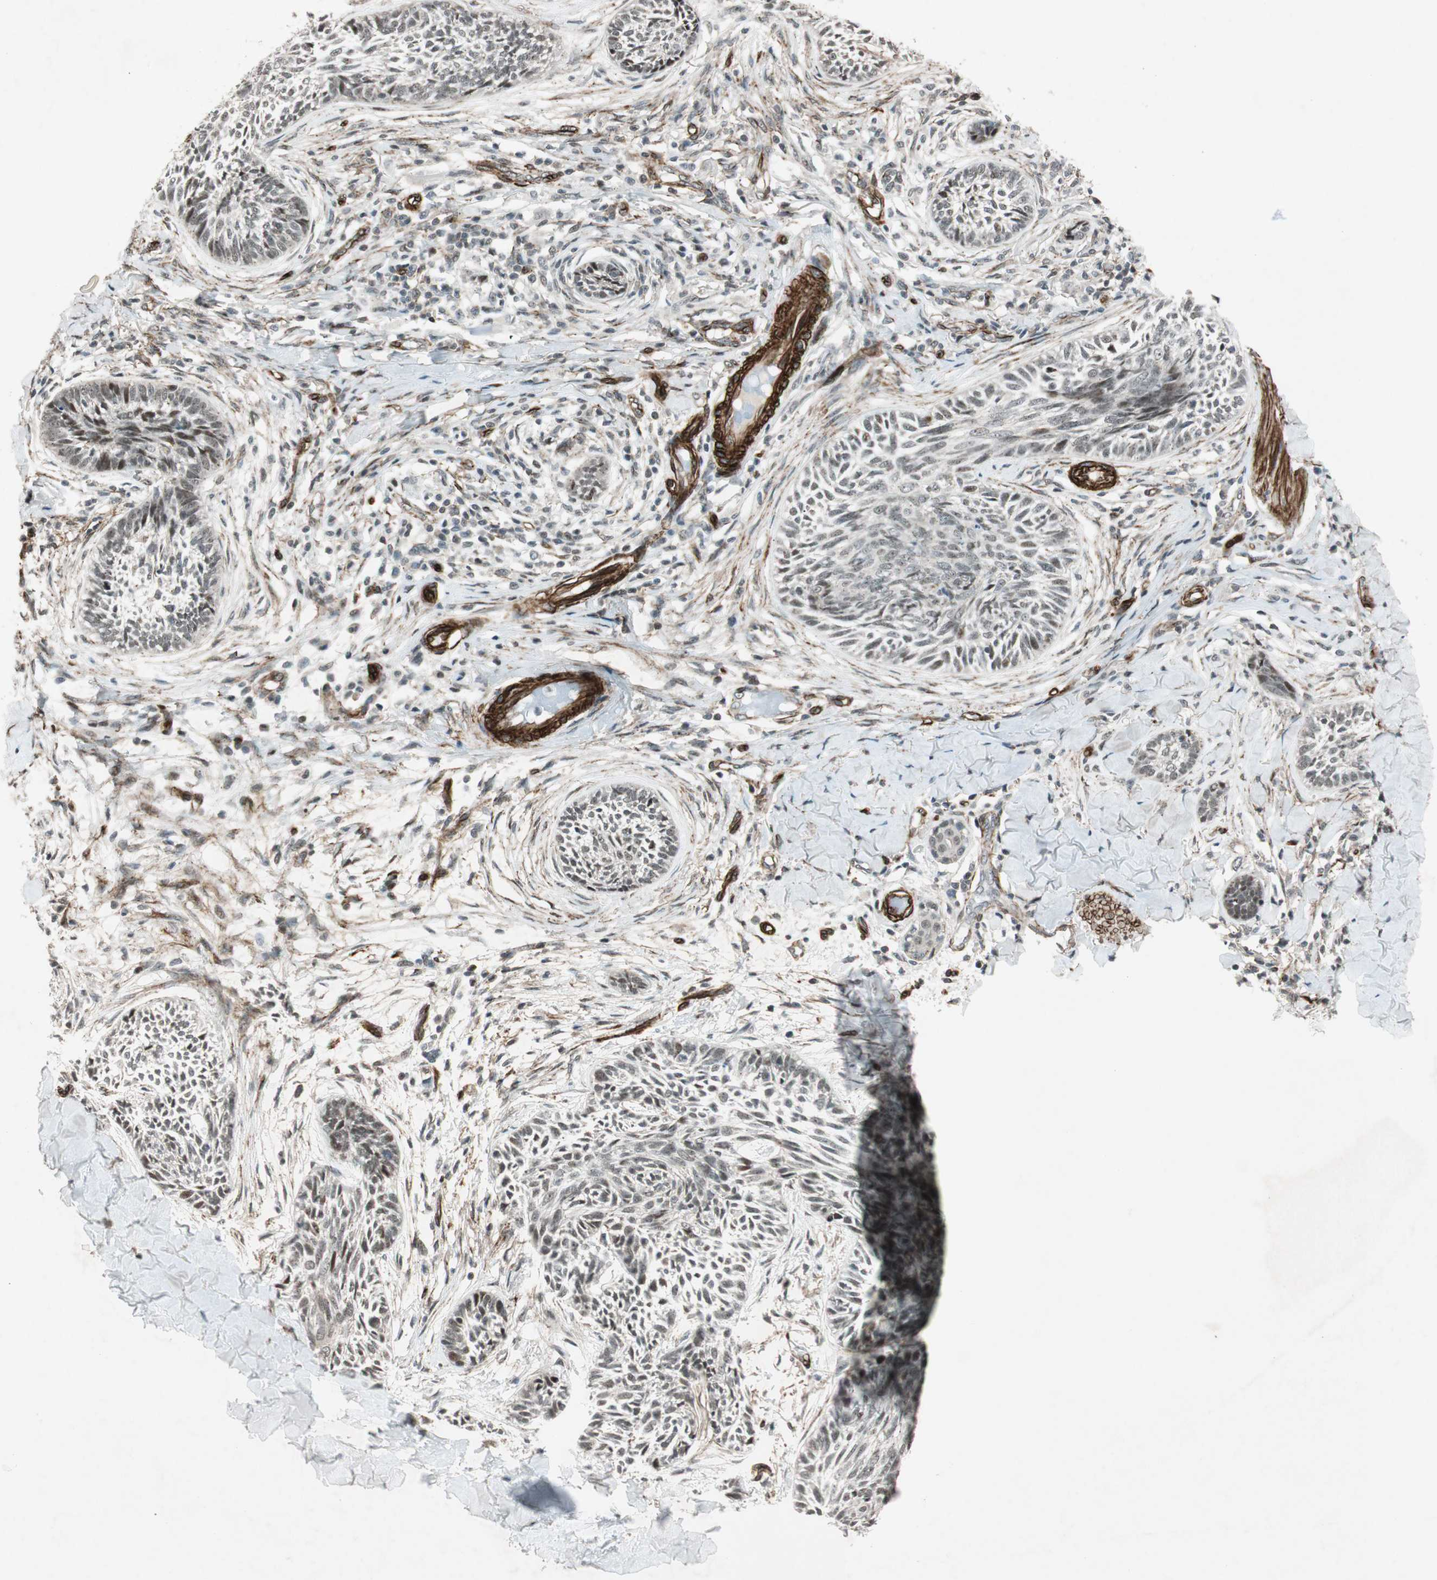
{"staining": {"intensity": "negative", "quantity": "none", "location": "none"}, "tissue": "skin cancer", "cell_type": "Tumor cells", "image_type": "cancer", "snomed": [{"axis": "morphology", "description": "Papilloma, NOS"}, {"axis": "morphology", "description": "Basal cell carcinoma"}, {"axis": "topography", "description": "Skin"}], "caption": "IHC micrograph of neoplastic tissue: human skin papilloma stained with DAB shows no significant protein staining in tumor cells. (Brightfield microscopy of DAB immunohistochemistry at high magnification).", "gene": "CDK19", "patient": {"sex": "male", "age": 87}}